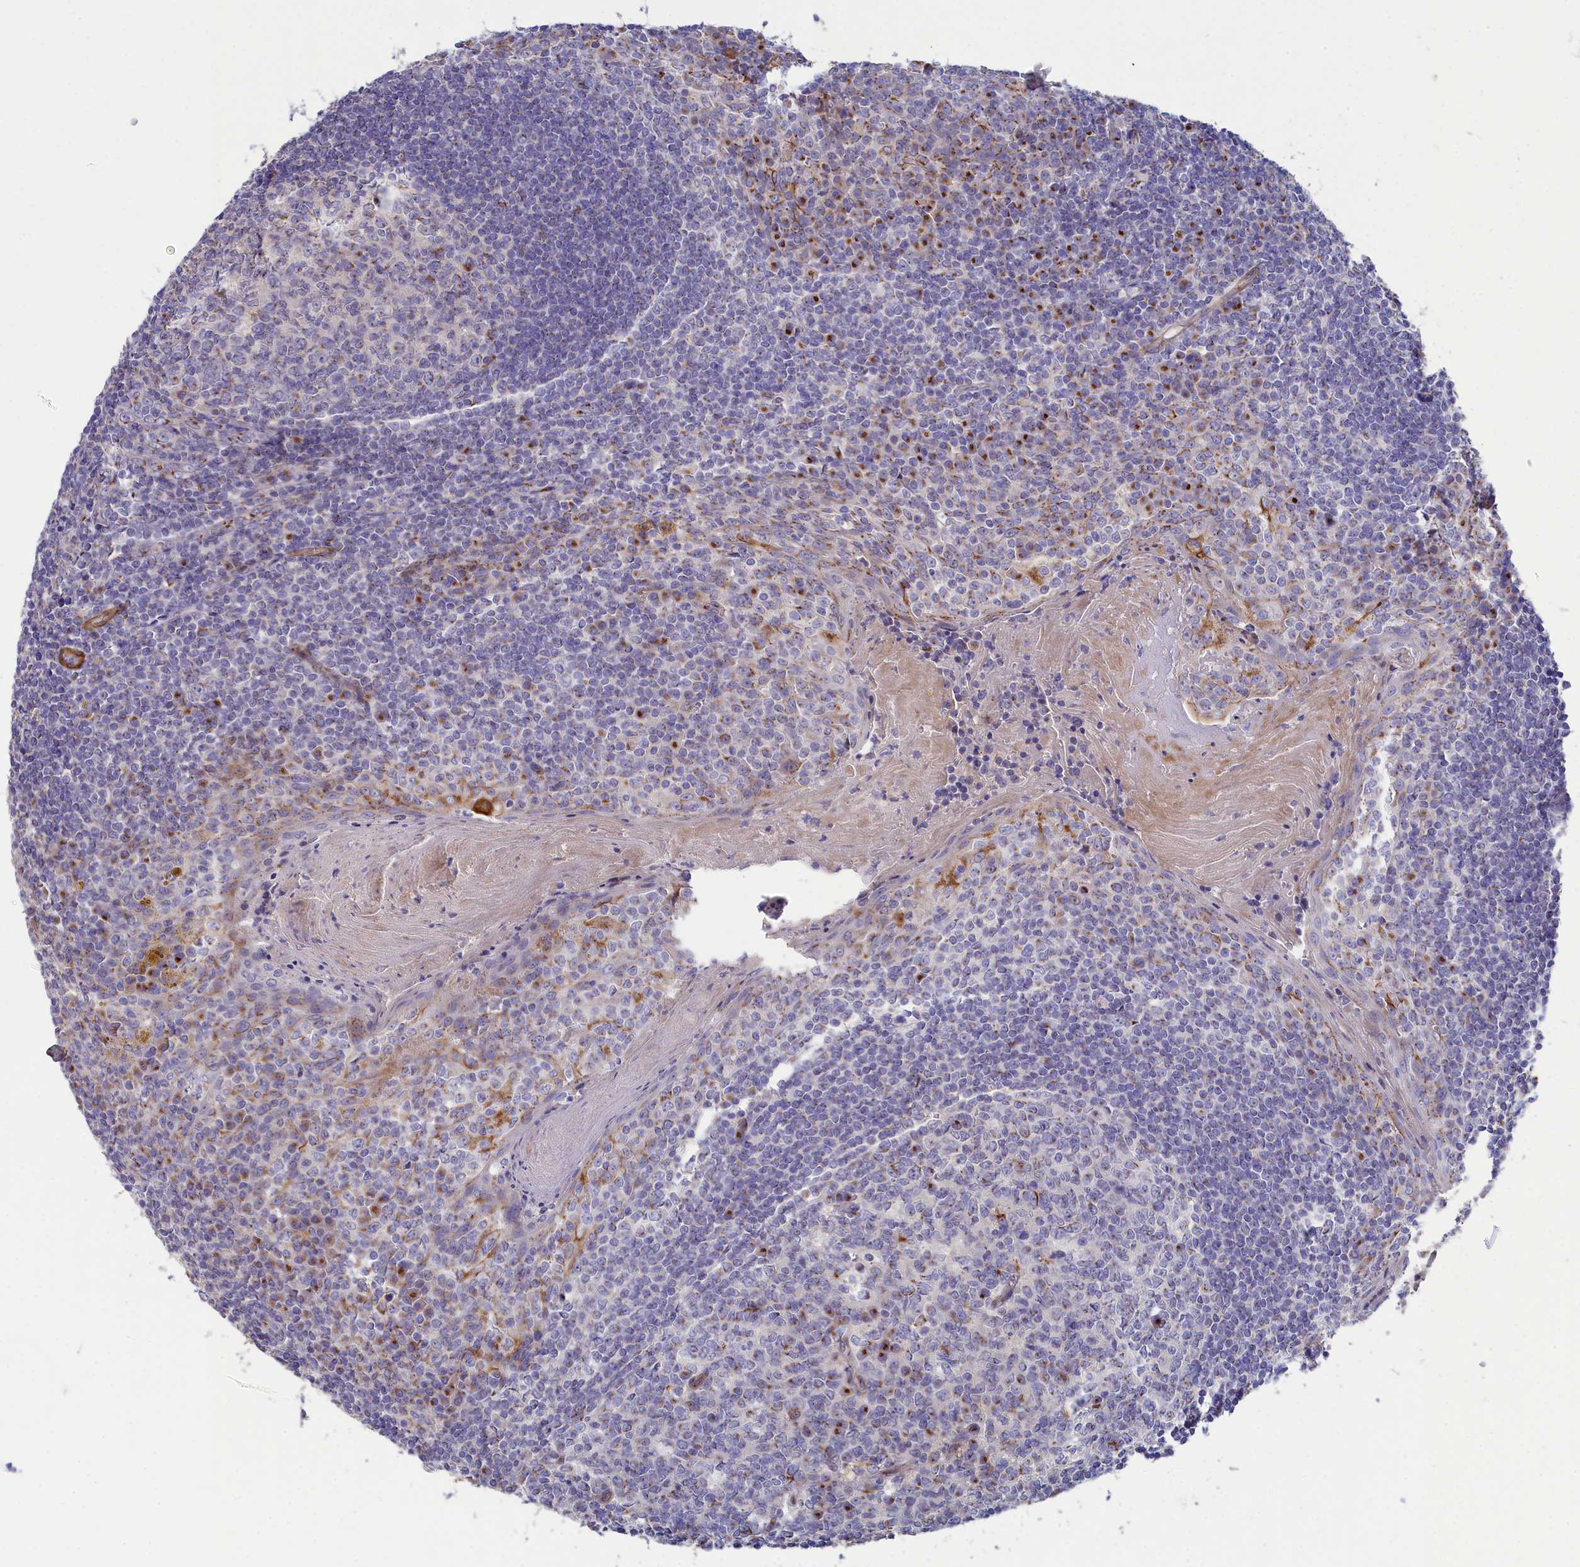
{"staining": {"intensity": "moderate", "quantity": "<25%", "location": "cytoplasmic/membranous"}, "tissue": "tonsil", "cell_type": "Germinal center cells", "image_type": "normal", "snomed": [{"axis": "morphology", "description": "Normal tissue, NOS"}, {"axis": "topography", "description": "Tonsil"}], "caption": "Brown immunohistochemical staining in unremarkable tonsil shows moderate cytoplasmic/membranous positivity in approximately <25% of germinal center cells.", "gene": "TUBGCP4", "patient": {"sex": "male", "age": 27}}